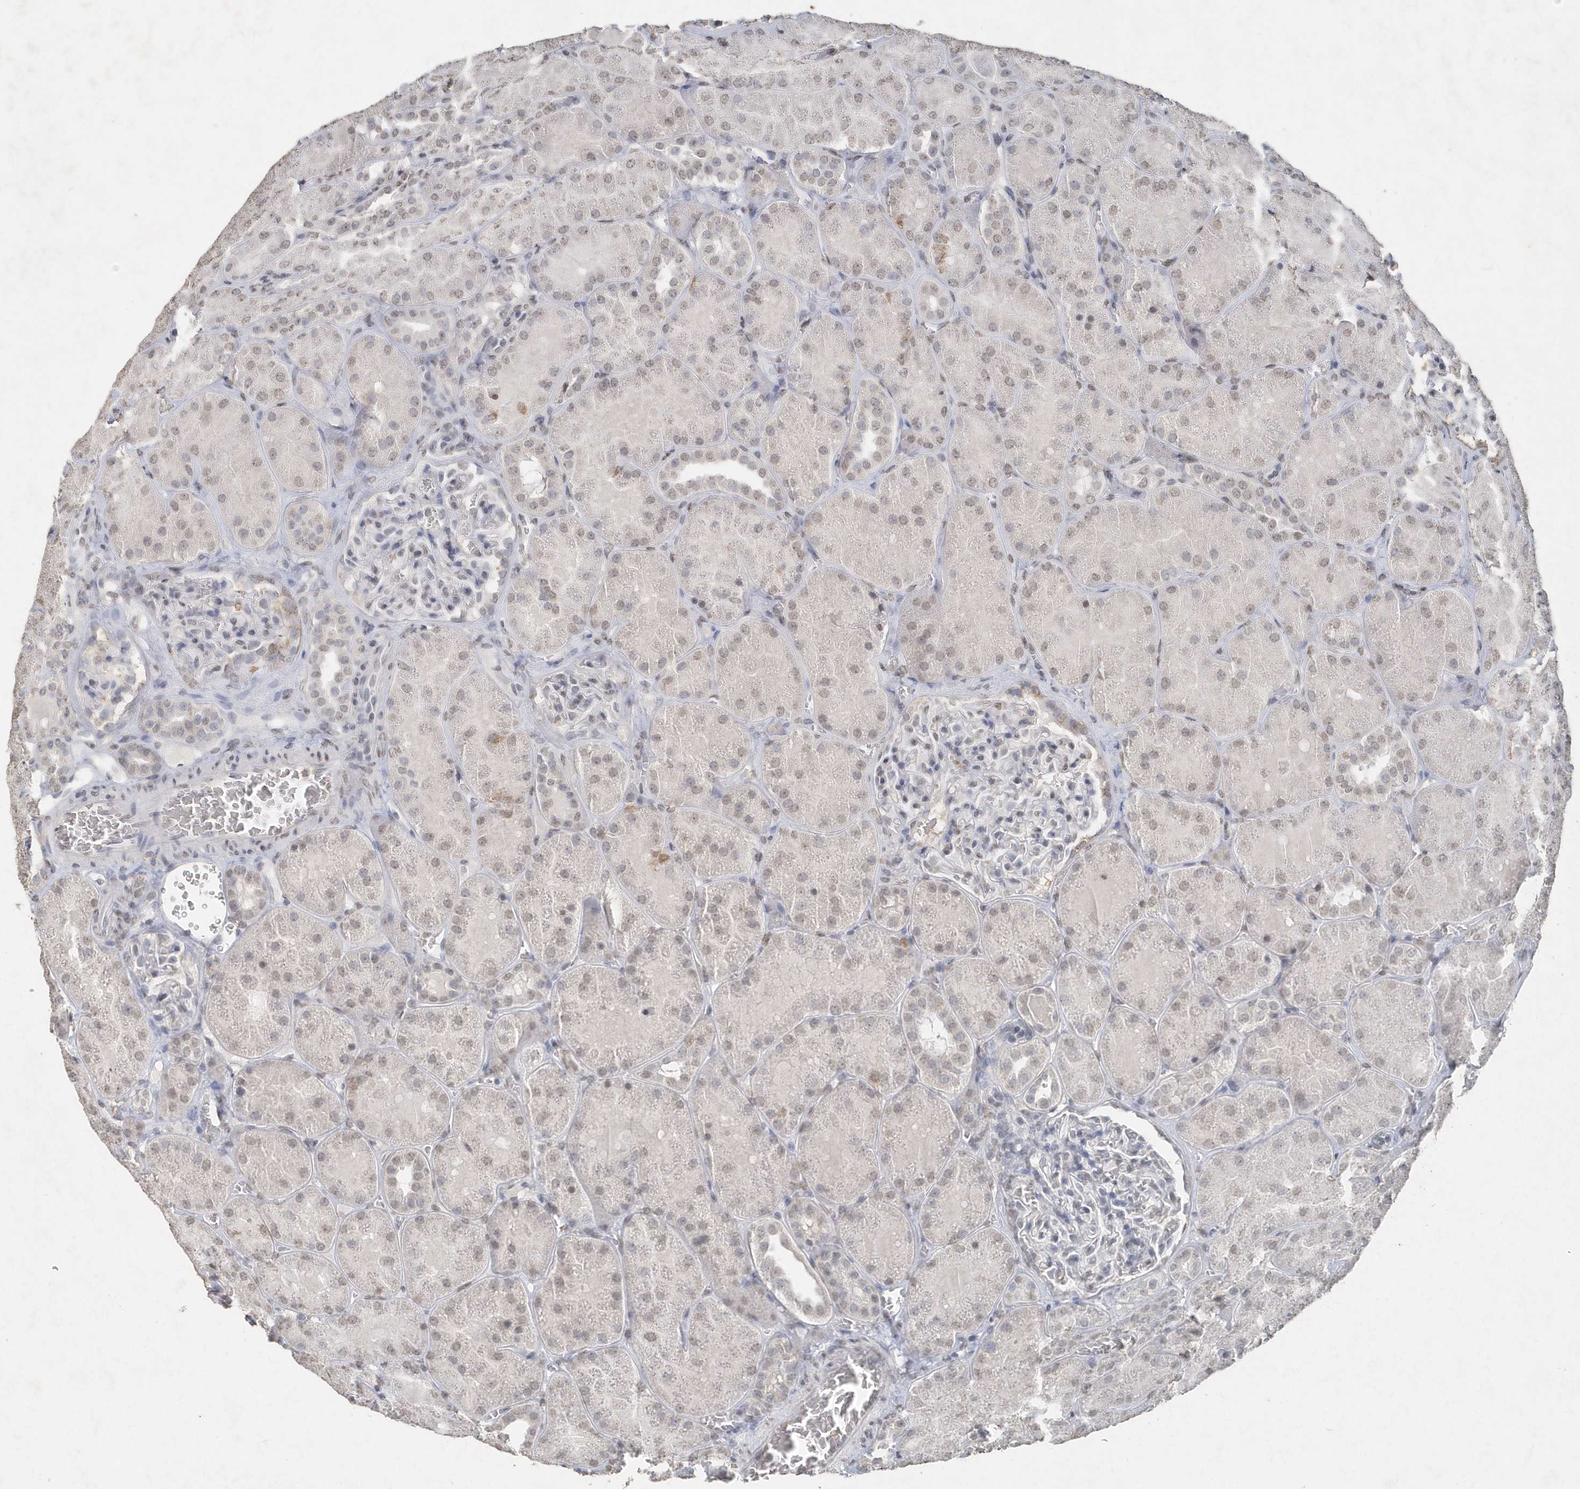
{"staining": {"intensity": "weak", "quantity": "<25%", "location": "cytoplasmic/membranous,nuclear"}, "tissue": "kidney", "cell_type": "Cells in glomeruli", "image_type": "normal", "snomed": [{"axis": "morphology", "description": "Normal tissue, NOS"}, {"axis": "topography", "description": "Kidney"}], "caption": "Kidney stained for a protein using immunohistochemistry (IHC) shows no expression cells in glomeruli.", "gene": "PDCD1", "patient": {"sex": "male", "age": 28}}